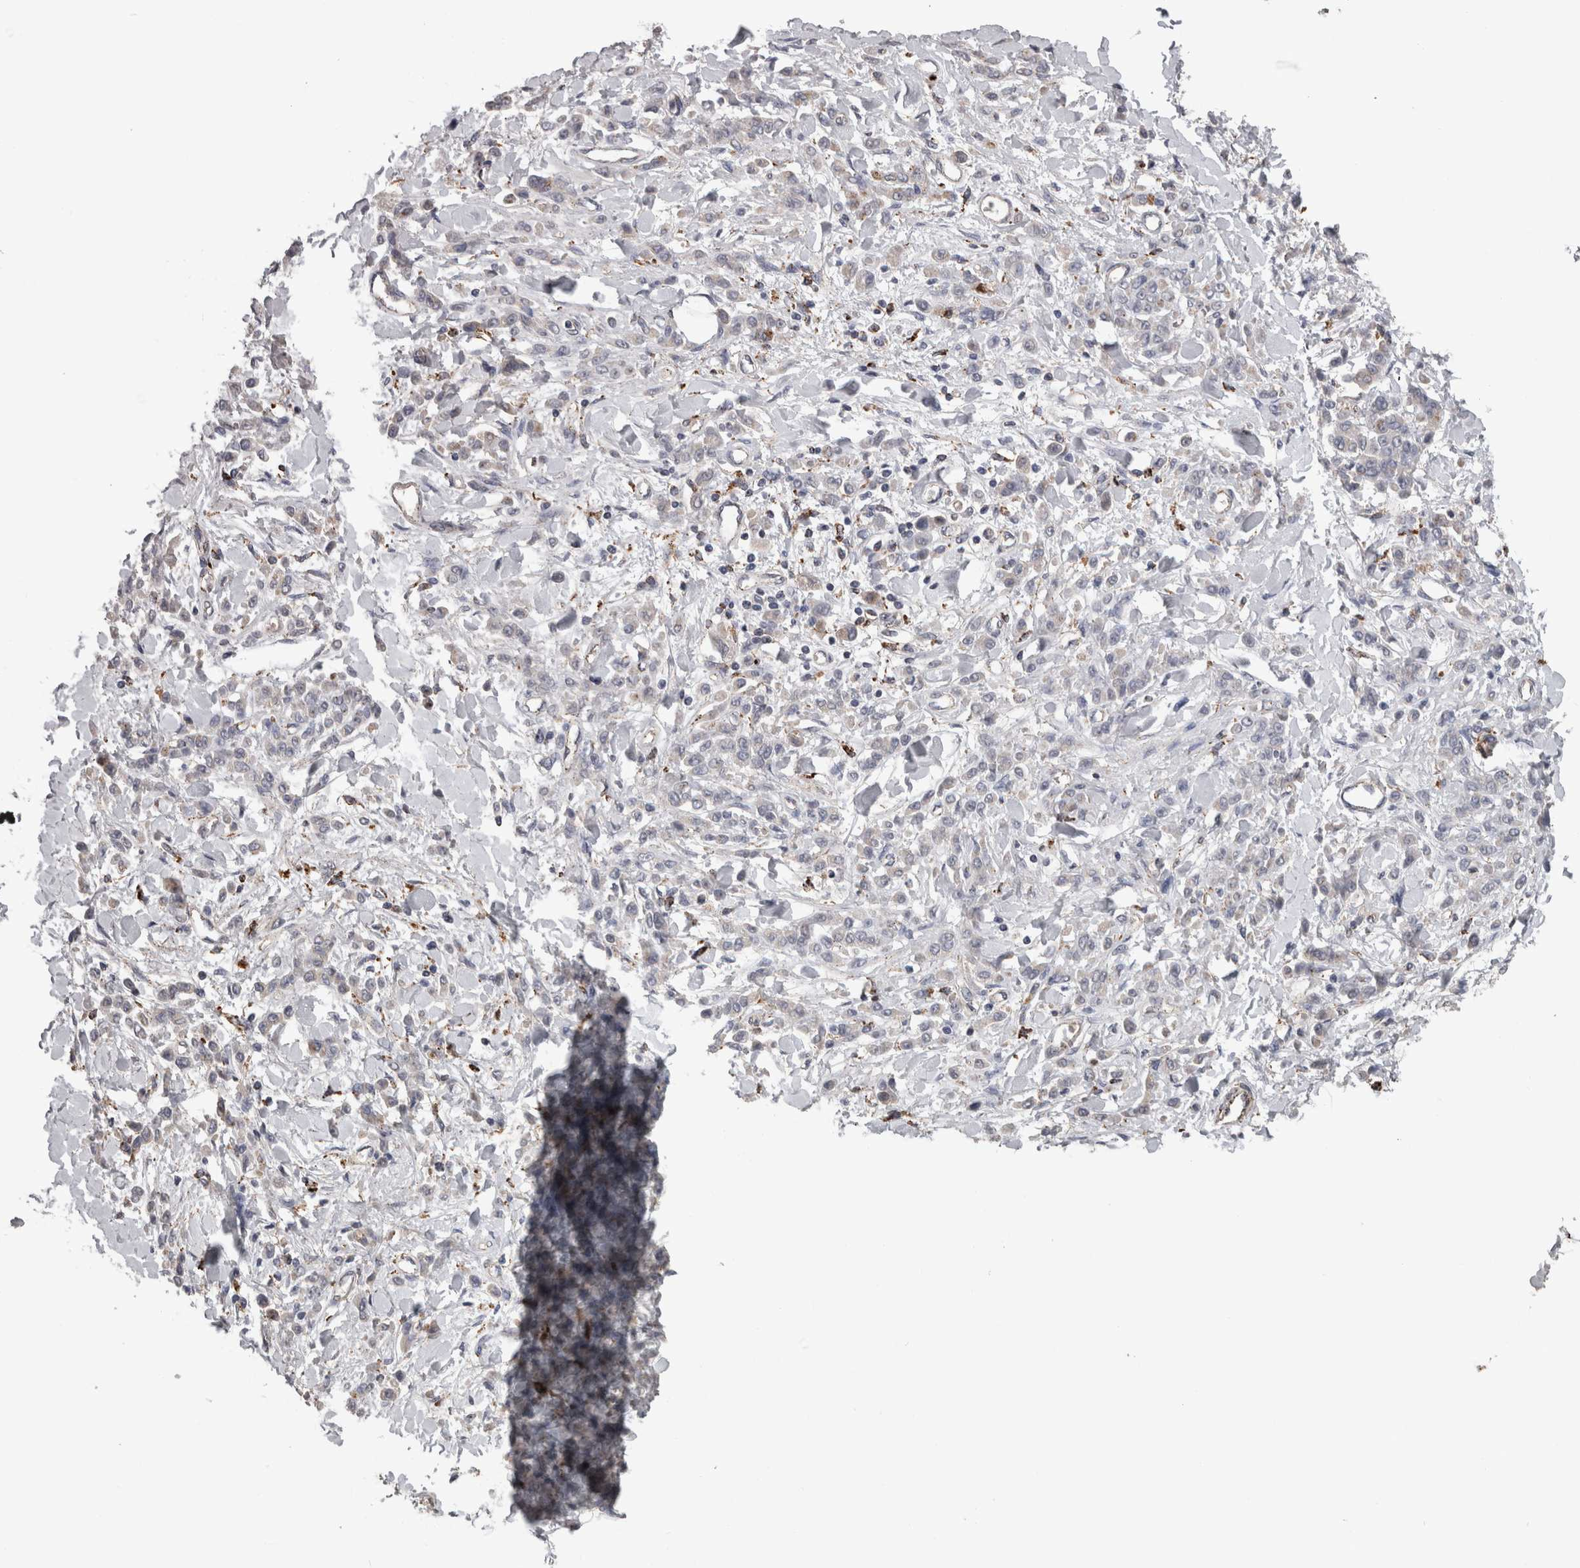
{"staining": {"intensity": "weak", "quantity": "<25%", "location": "cytoplasmic/membranous"}, "tissue": "stomach cancer", "cell_type": "Tumor cells", "image_type": "cancer", "snomed": [{"axis": "morphology", "description": "Normal tissue, NOS"}, {"axis": "morphology", "description": "Adenocarcinoma, NOS"}, {"axis": "topography", "description": "Stomach"}], "caption": "IHC histopathology image of human adenocarcinoma (stomach) stained for a protein (brown), which displays no expression in tumor cells.", "gene": "CTSZ", "patient": {"sex": "male", "age": 82}}